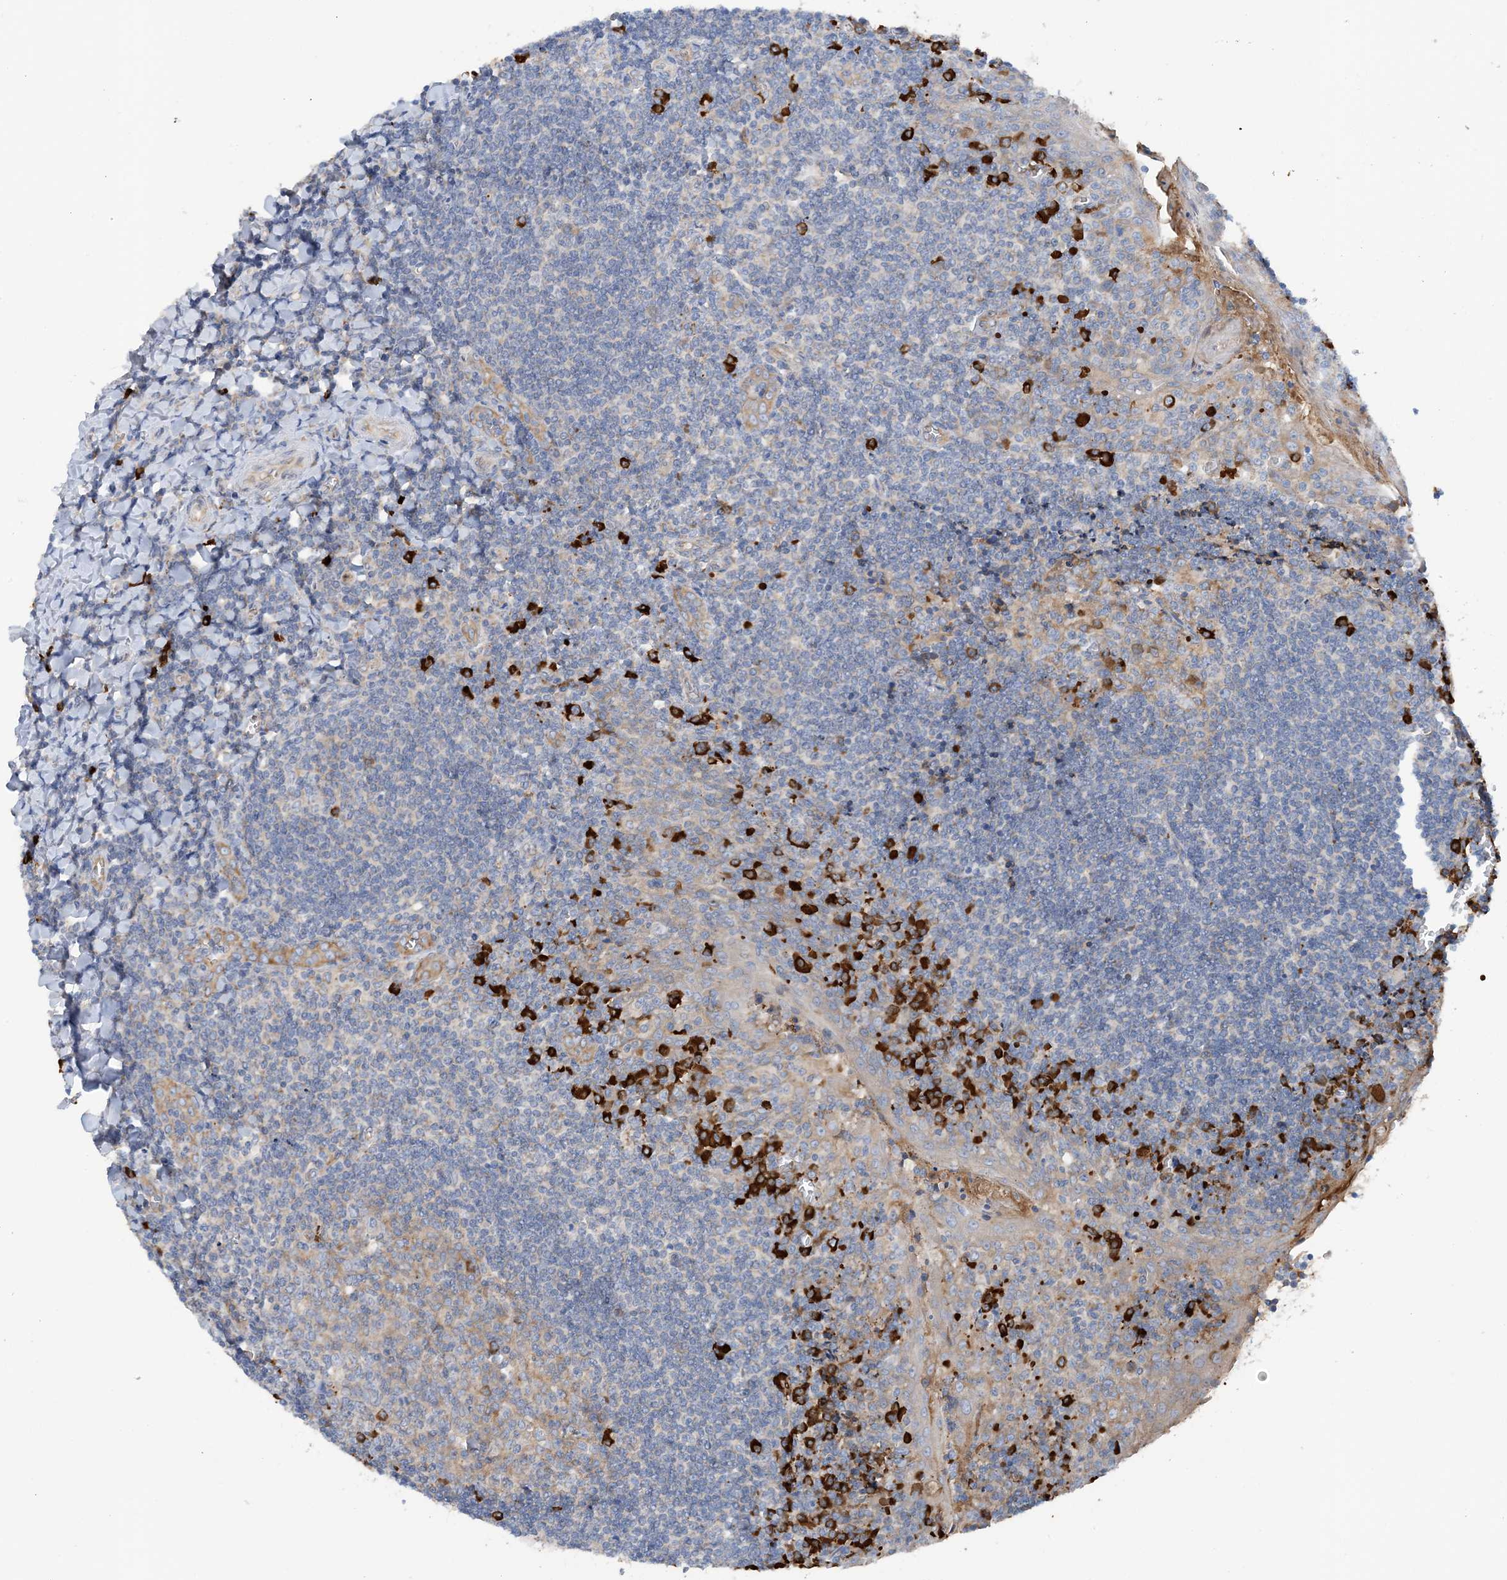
{"staining": {"intensity": "weak", "quantity": "<25%", "location": "cytoplasmic/membranous"}, "tissue": "tonsil", "cell_type": "Germinal center cells", "image_type": "normal", "snomed": [{"axis": "morphology", "description": "Normal tissue, NOS"}, {"axis": "topography", "description": "Tonsil"}], "caption": "IHC histopathology image of unremarkable human tonsil stained for a protein (brown), which demonstrates no expression in germinal center cells.", "gene": "SLC5A11", "patient": {"sex": "male", "age": 27}}